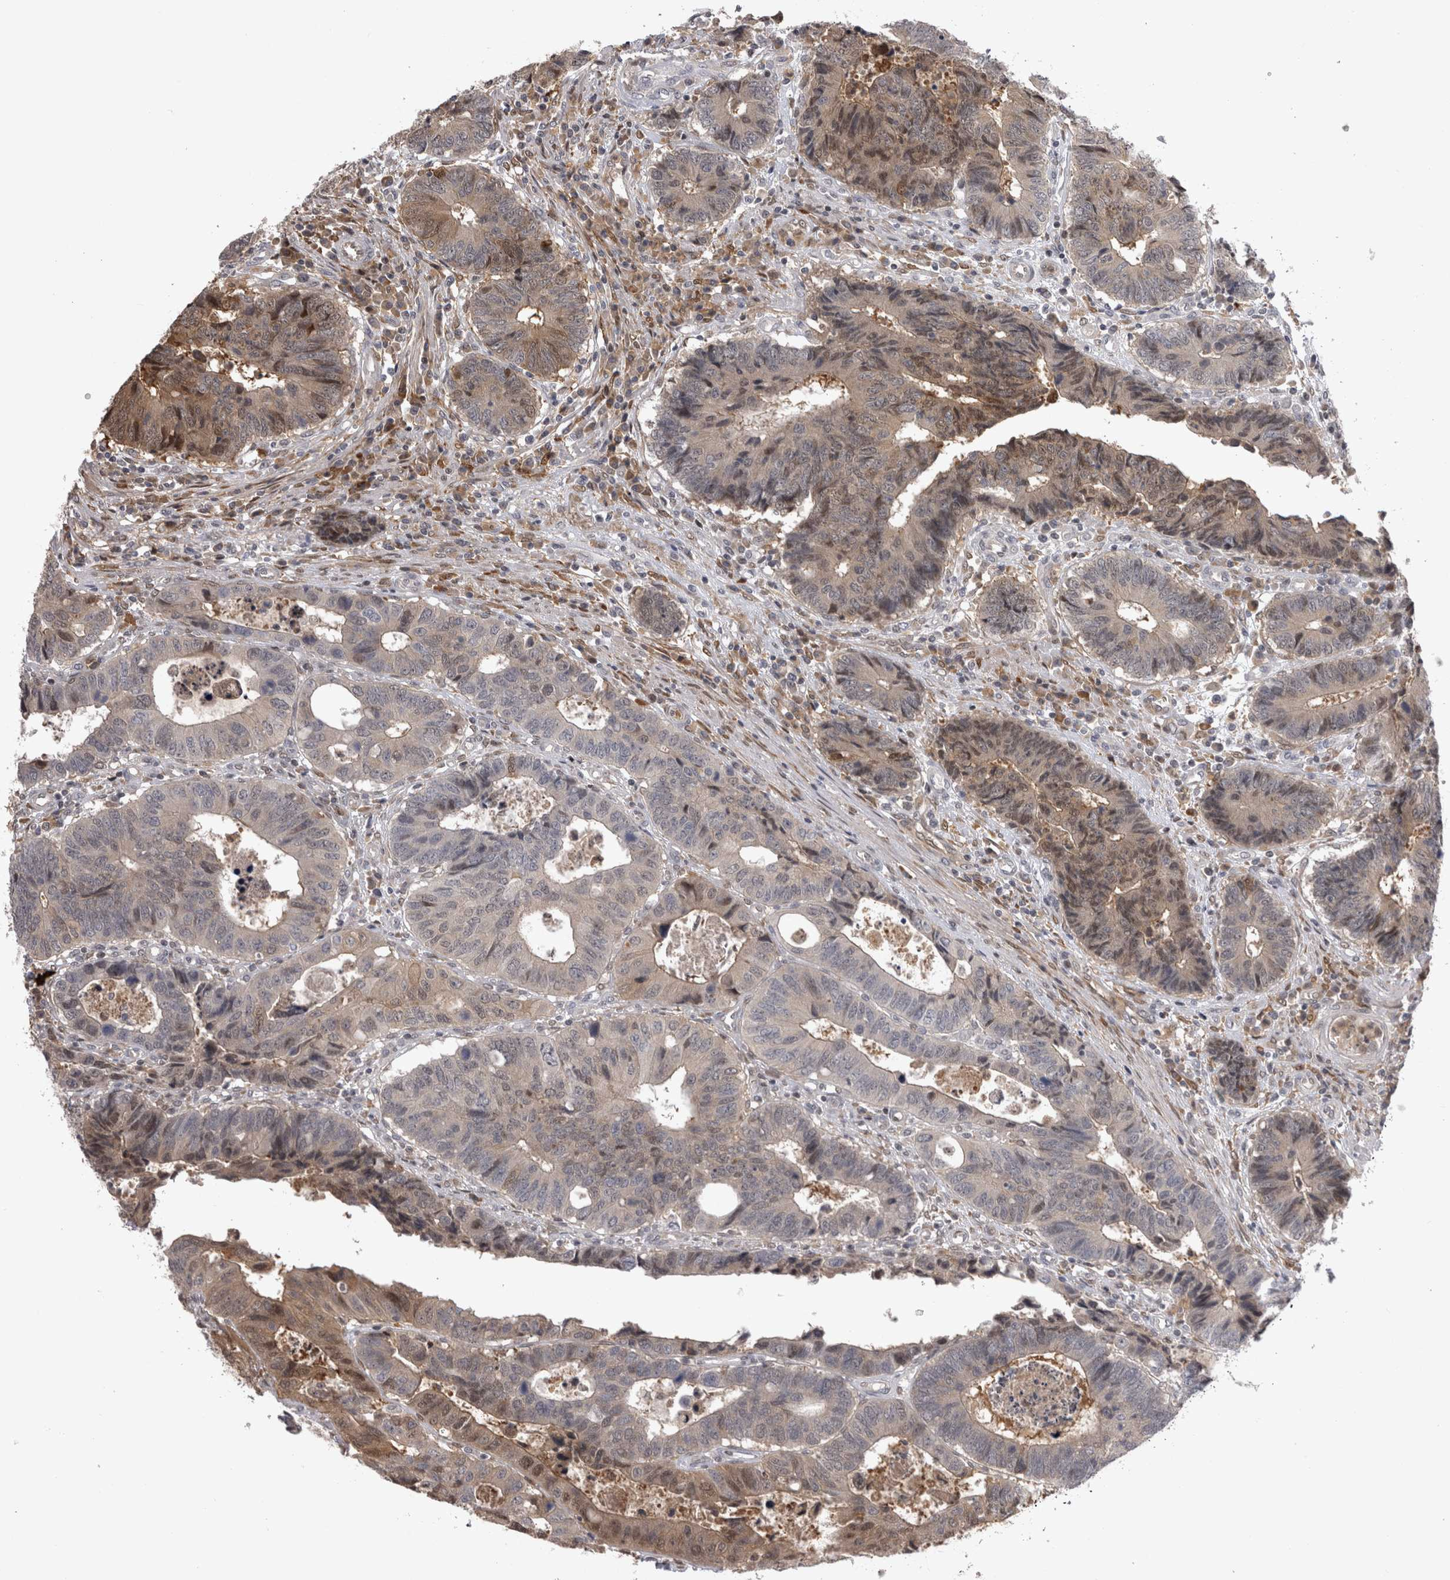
{"staining": {"intensity": "weak", "quantity": "25%-75%", "location": "cytoplasmic/membranous,nuclear"}, "tissue": "colorectal cancer", "cell_type": "Tumor cells", "image_type": "cancer", "snomed": [{"axis": "morphology", "description": "Adenocarcinoma, NOS"}, {"axis": "topography", "description": "Rectum"}], "caption": "This micrograph reveals colorectal cancer stained with IHC to label a protein in brown. The cytoplasmic/membranous and nuclear of tumor cells show weak positivity for the protein. Nuclei are counter-stained blue.", "gene": "CHIC2", "patient": {"sex": "male", "age": 84}}